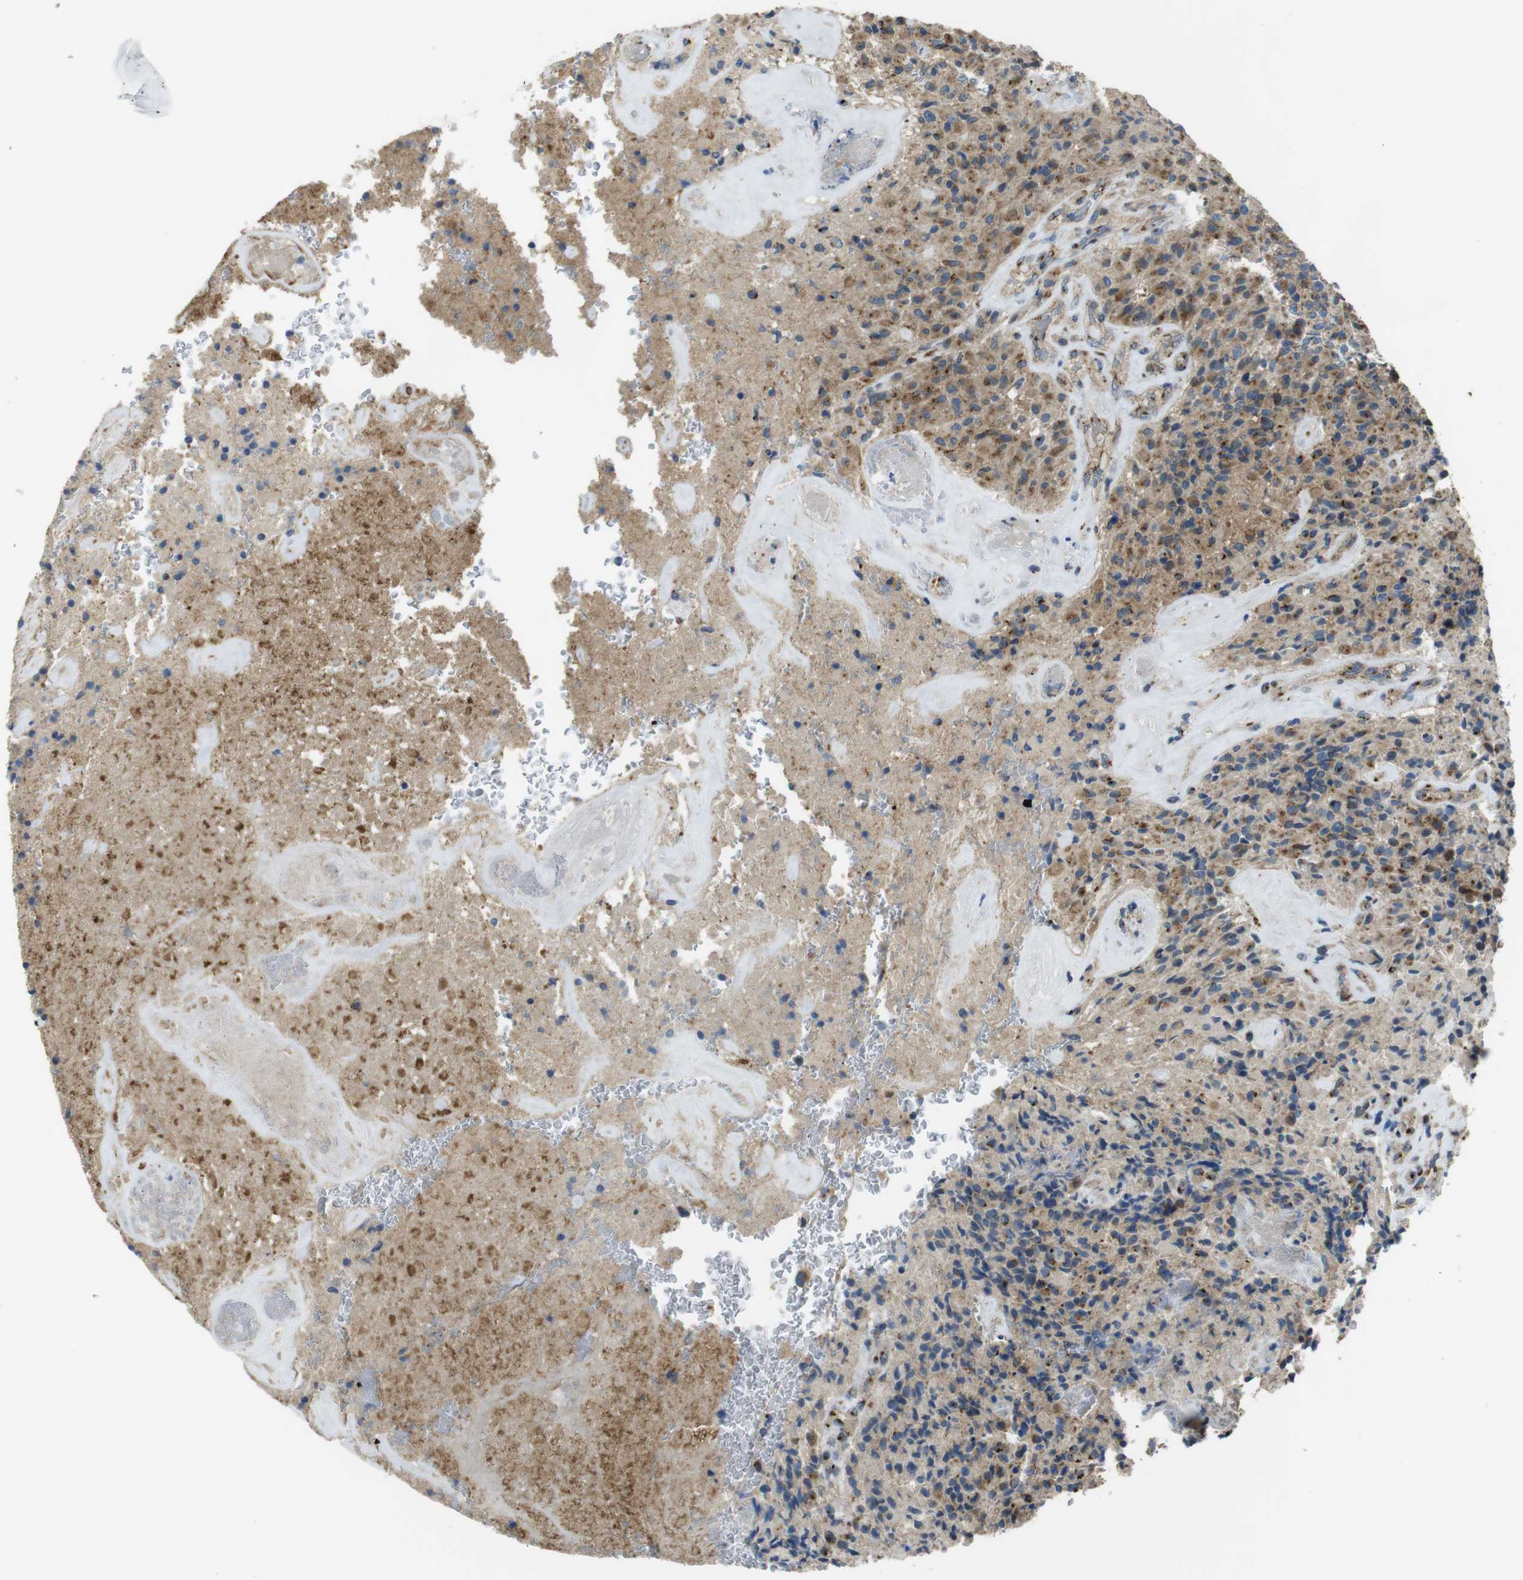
{"staining": {"intensity": "moderate", "quantity": "25%-75%", "location": "cytoplasmic/membranous"}, "tissue": "glioma", "cell_type": "Tumor cells", "image_type": "cancer", "snomed": [{"axis": "morphology", "description": "Glioma, malignant, High grade"}, {"axis": "topography", "description": "Brain"}], "caption": "Brown immunohistochemical staining in human malignant glioma (high-grade) reveals moderate cytoplasmic/membranous positivity in about 25%-75% of tumor cells. The staining was performed using DAB to visualize the protein expression in brown, while the nuclei were stained in blue with hematoxylin (Magnification: 20x).", "gene": "RAB6A", "patient": {"sex": "male", "age": 71}}